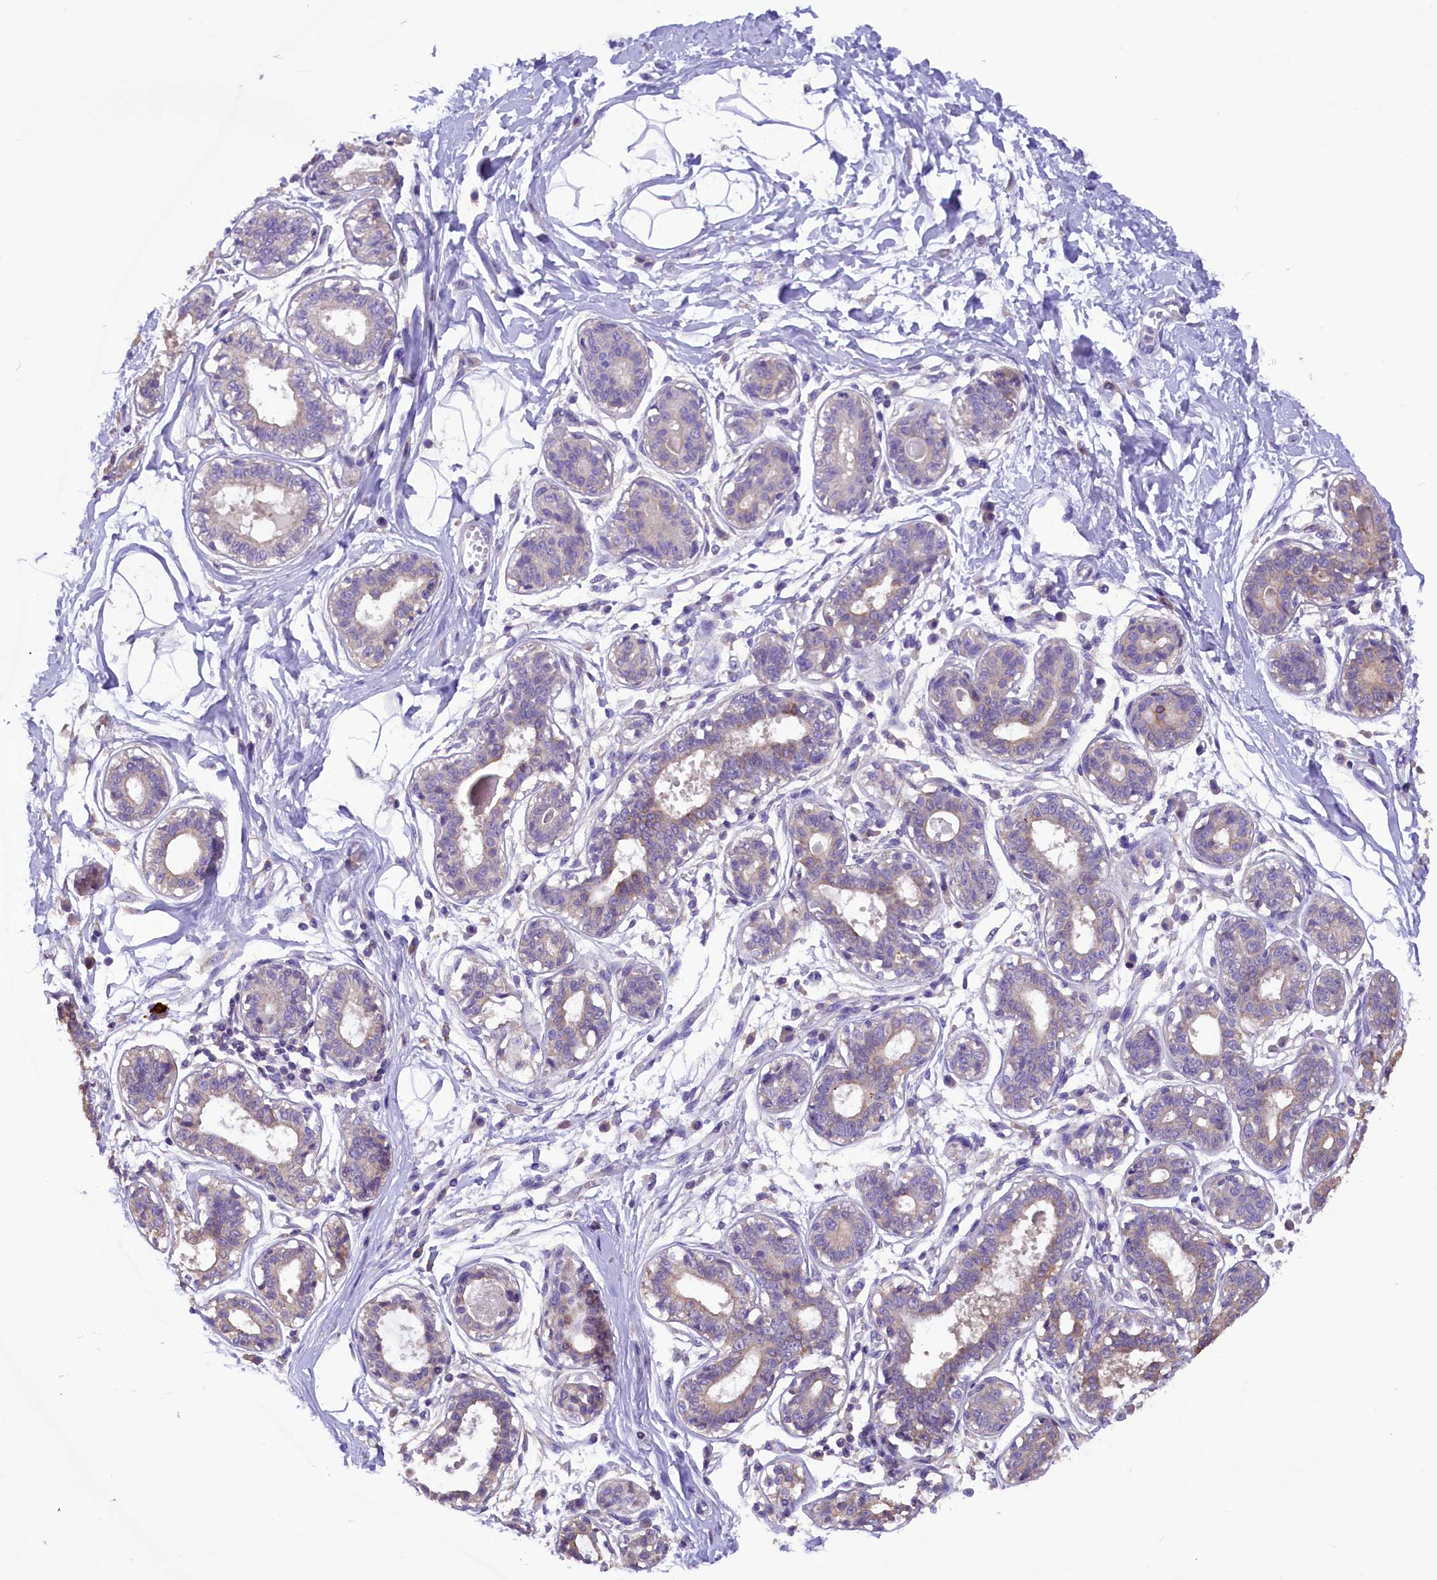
{"staining": {"intensity": "negative", "quantity": "none", "location": "none"}, "tissue": "breast", "cell_type": "Adipocytes", "image_type": "normal", "snomed": [{"axis": "morphology", "description": "Normal tissue, NOS"}, {"axis": "topography", "description": "Breast"}], "caption": "IHC histopathology image of benign breast: breast stained with DAB (3,3'-diaminobenzidine) reveals no significant protein staining in adipocytes. (DAB immunohistochemistry (IHC) with hematoxylin counter stain).", "gene": "AP3B2", "patient": {"sex": "female", "age": 45}}